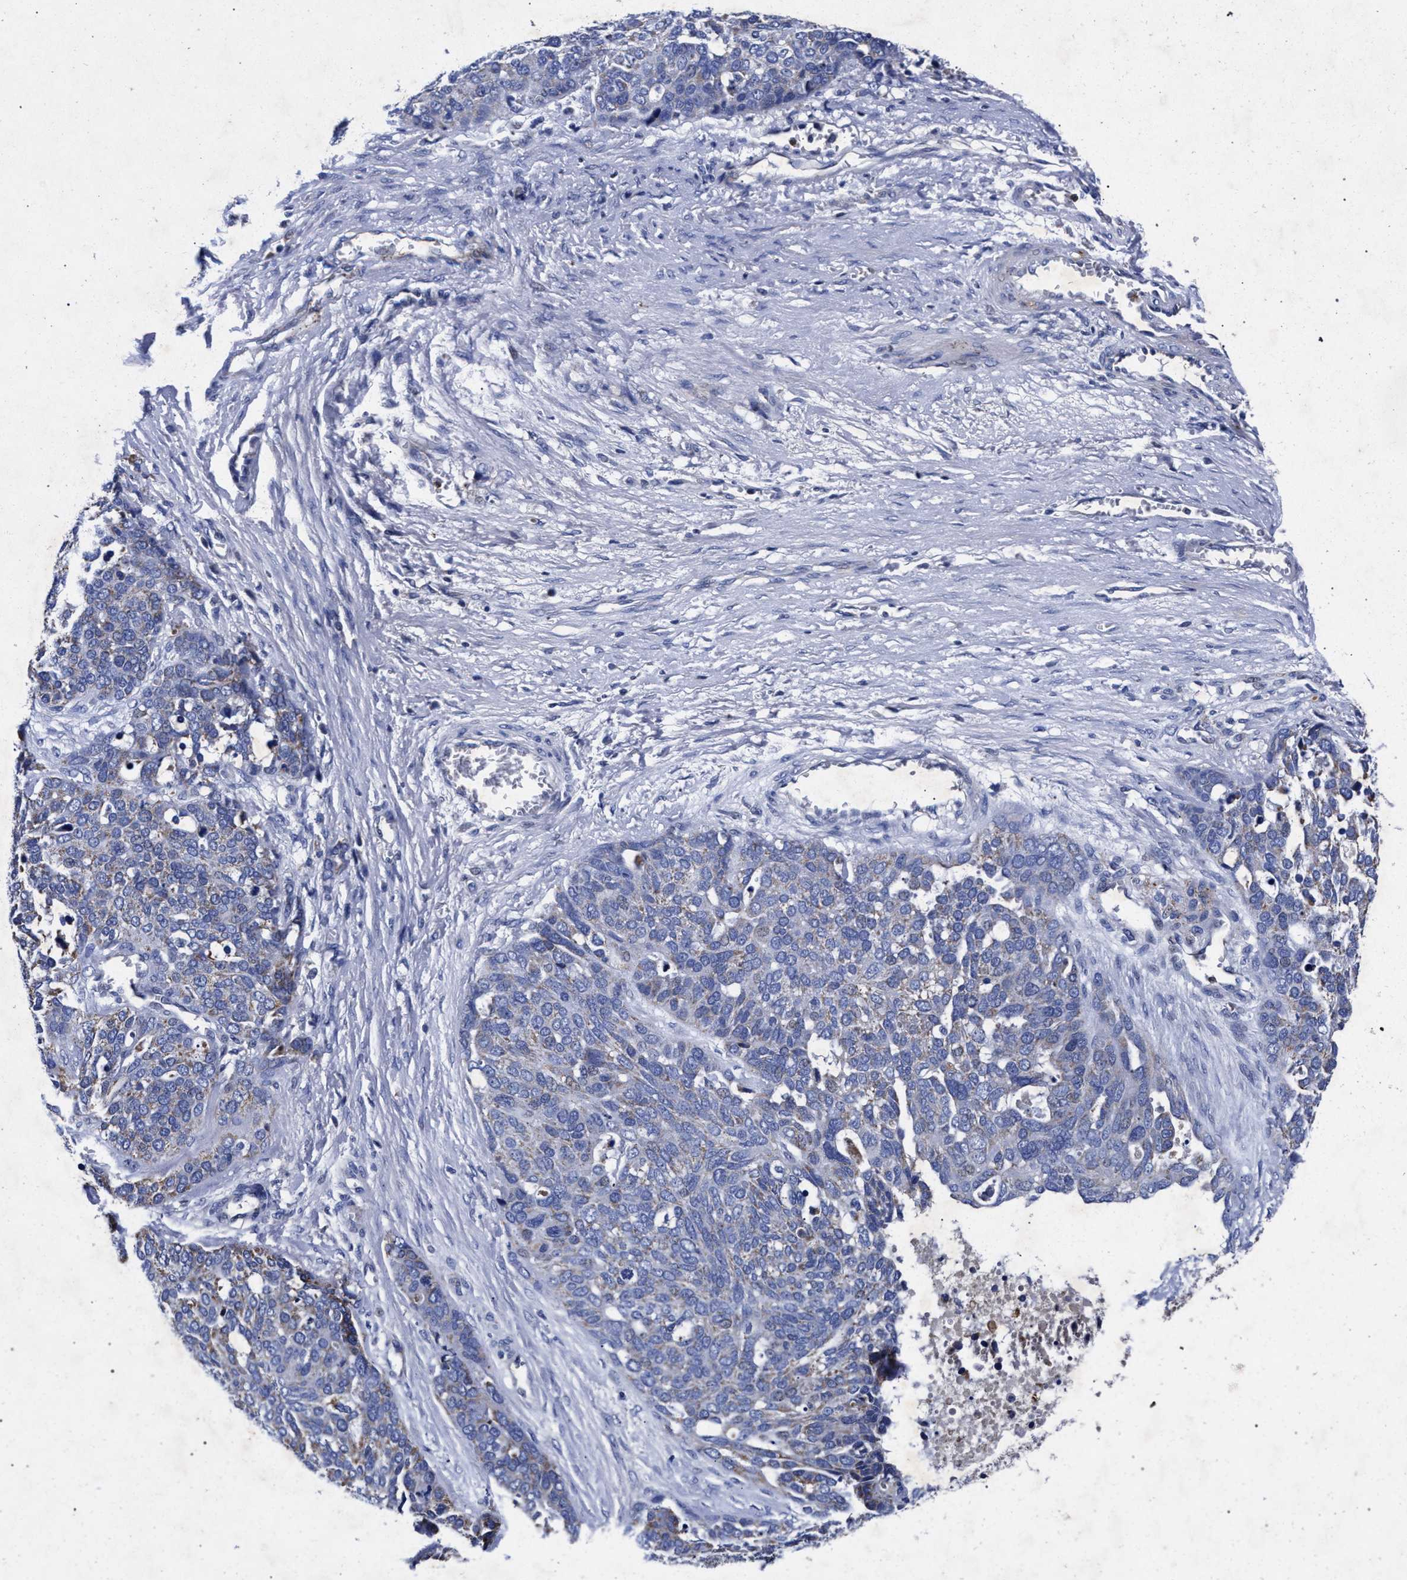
{"staining": {"intensity": "weak", "quantity": "<25%", "location": "cytoplasmic/membranous"}, "tissue": "ovarian cancer", "cell_type": "Tumor cells", "image_type": "cancer", "snomed": [{"axis": "morphology", "description": "Cystadenocarcinoma, serous, NOS"}, {"axis": "topography", "description": "Ovary"}], "caption": "There is no significant expression in tumor cells of serous cystadenocarcinoma (ovarian).", "gene": "HSD17B14", "patient": {"sex": "female", "age": 44}}